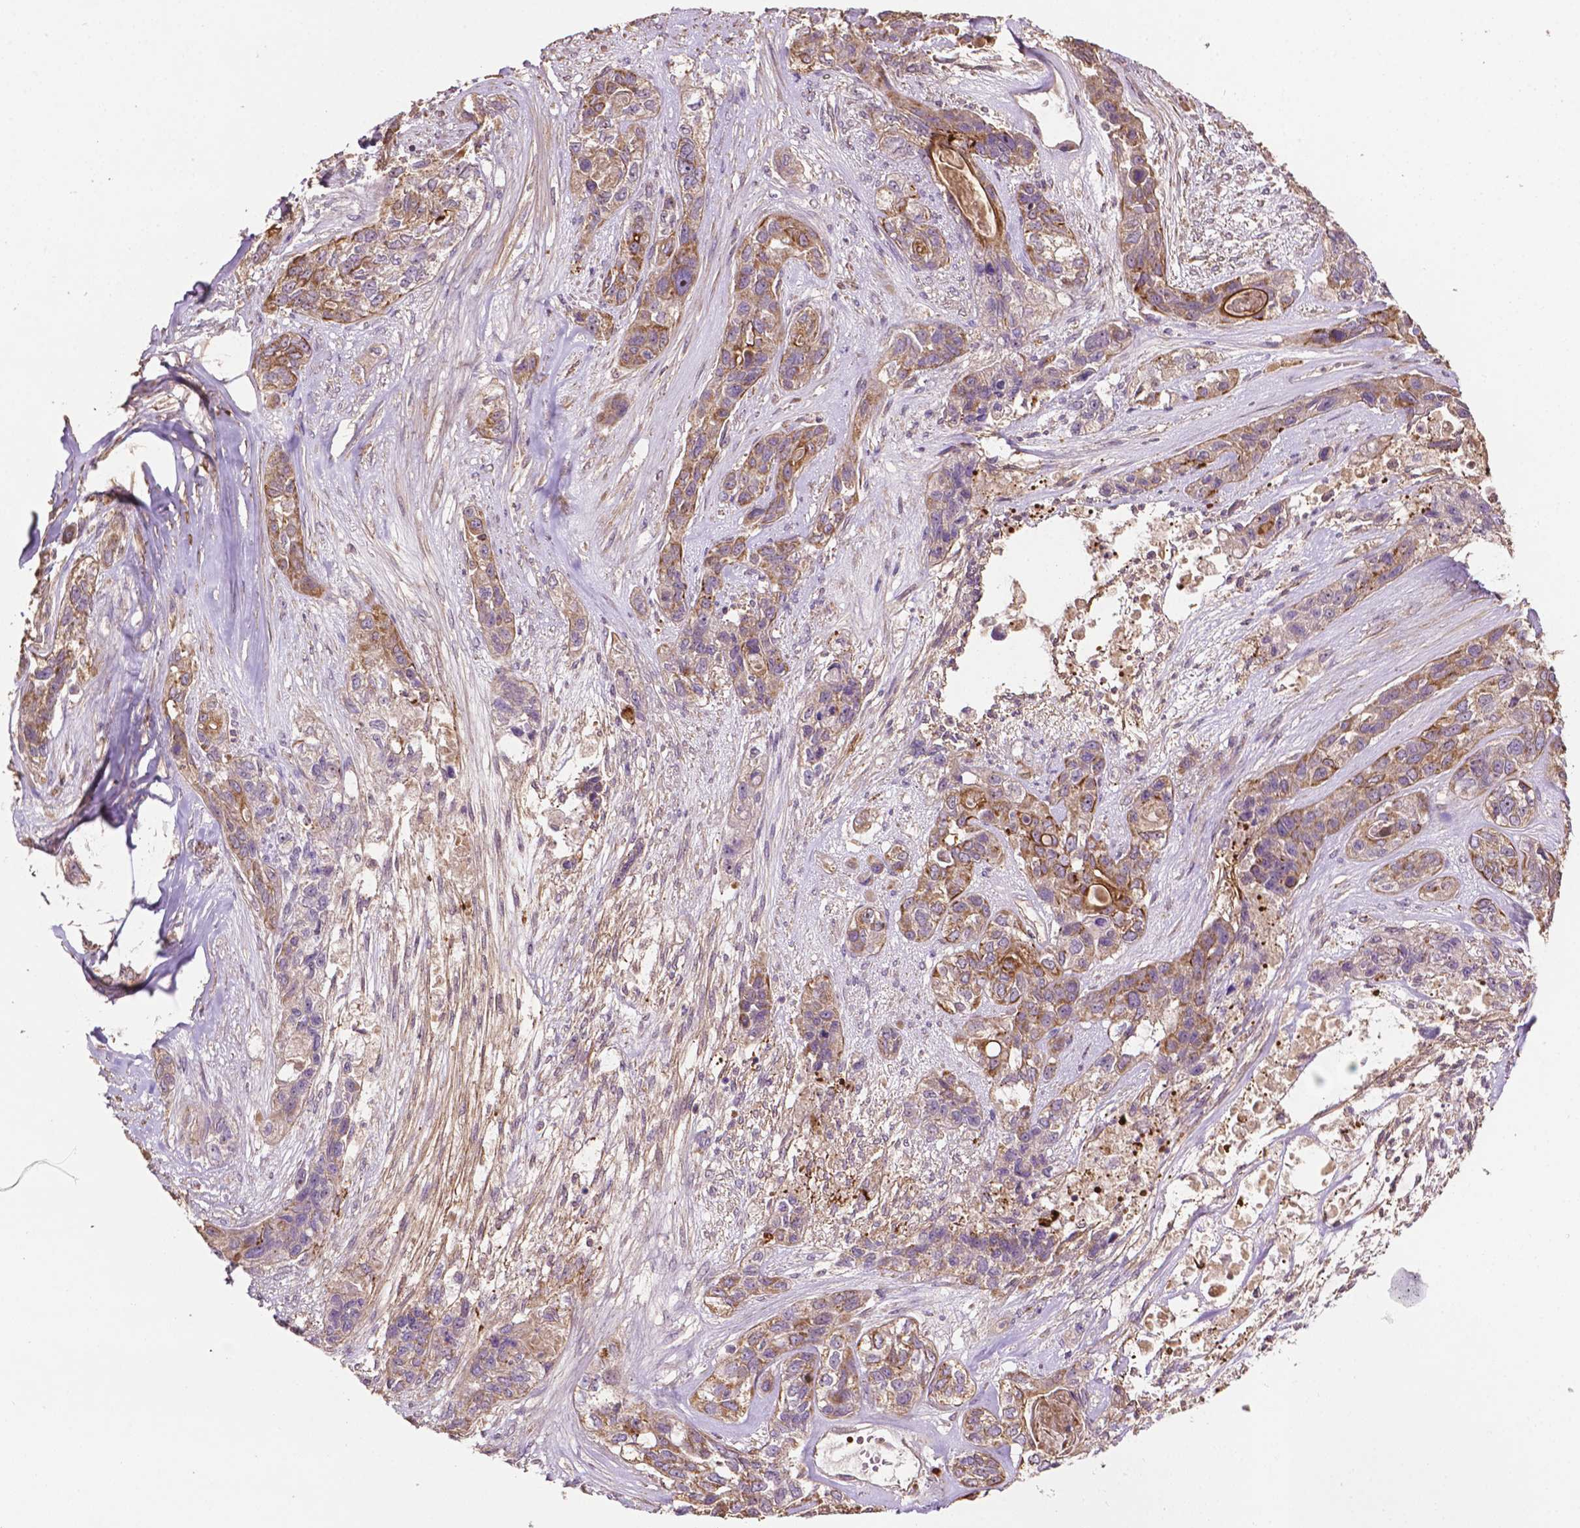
{"staining": {"intensity": "weak", "quantity": ">75%", "location": "cytoplasmic/membranous"}, "tissue": "lung cancer", "cell_type": "Tumor cells", "image_type": "cancer", "snomed": [{"axis": "morphology", "description": "Squamous cell carcinoma, NOS"}, {"axis": "topography", "description": "Lung"}], "caption": "Immunohistochemical staining of lung cancer demonstrates low levels of weak cytoplasmic/membranous protein positivity in approximately >75% of tumor cells.", "gene": "LRR1", "patient": {"sex": "female", "age": 70}}